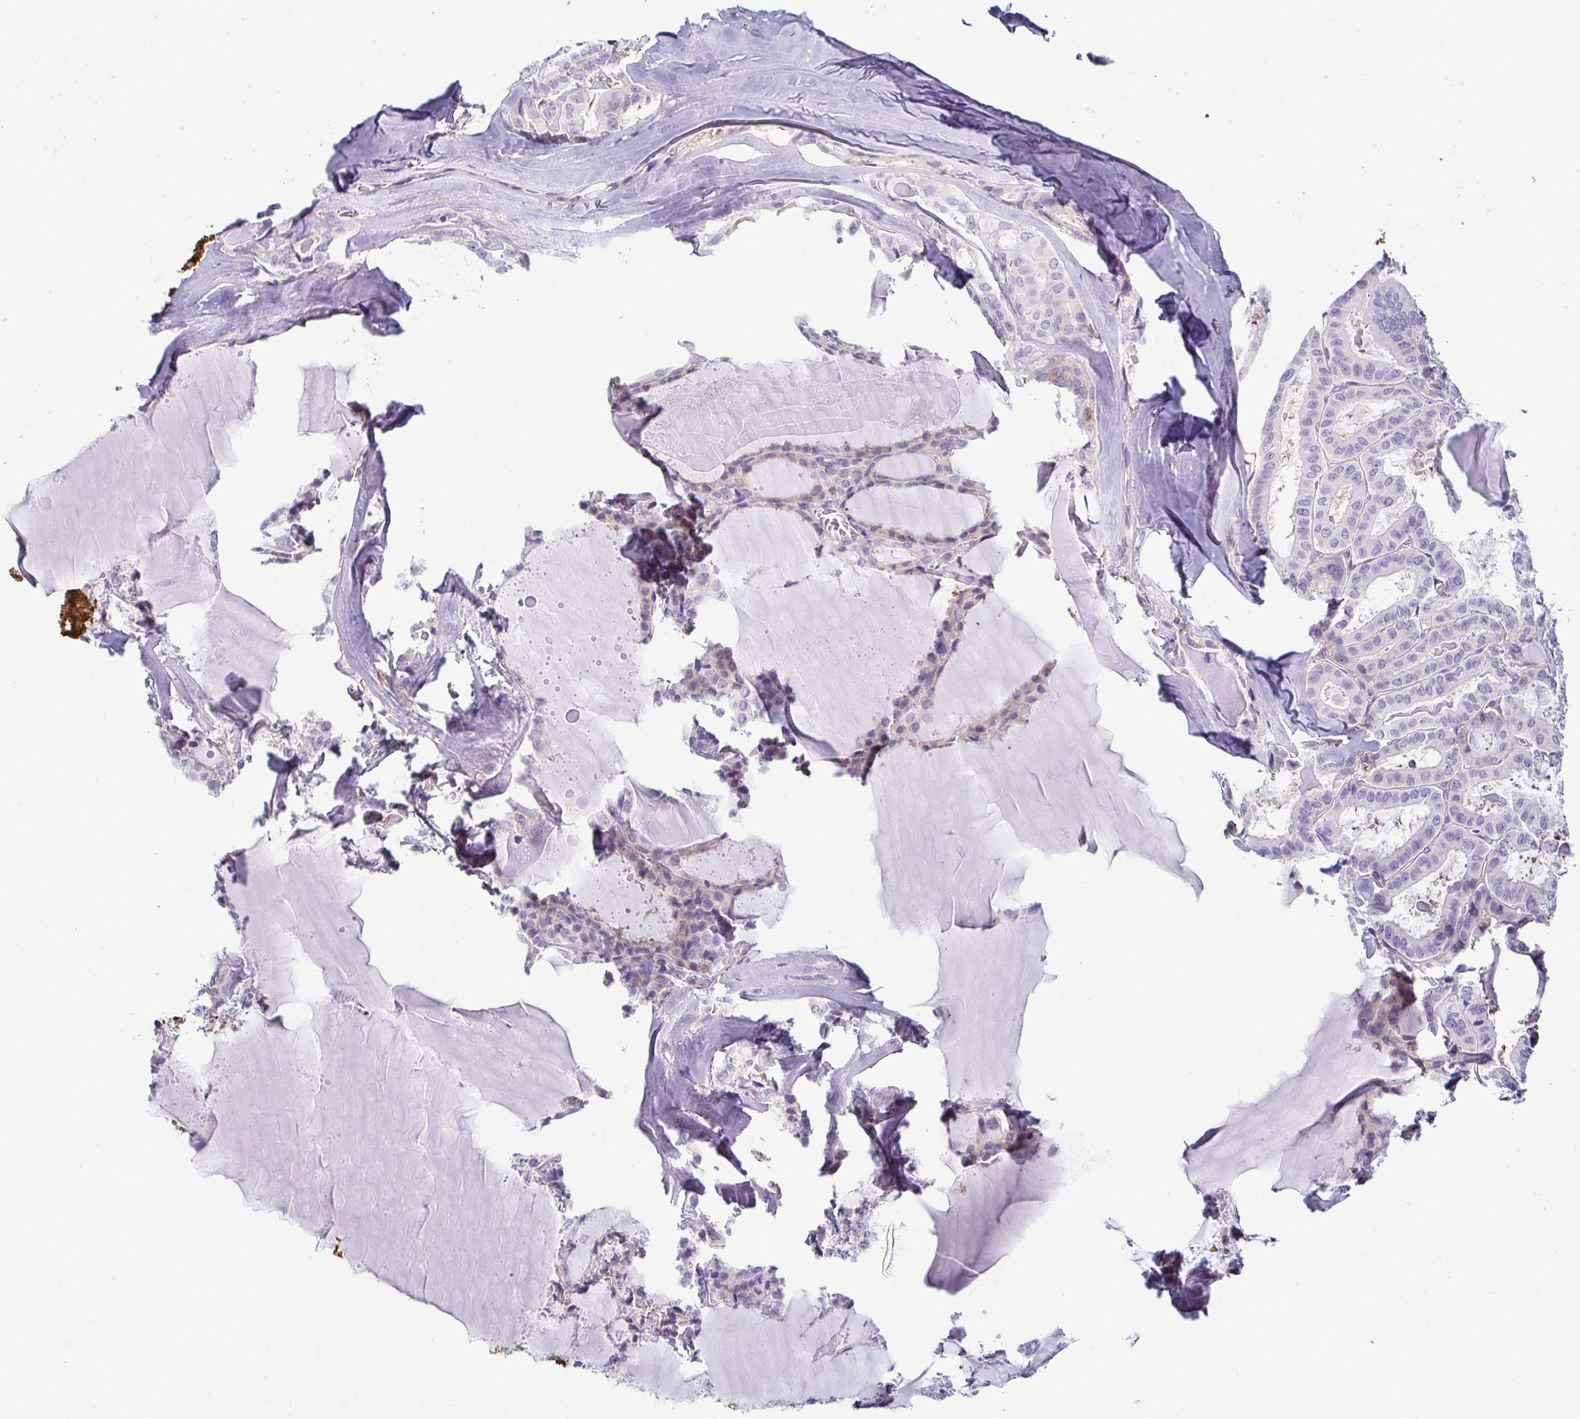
{"staining": {"intensity": "negative", "quantity": "none", "location": "none"}, "tissue": "thyroid cancer", "cell_type": "Tumor cells", "image_type": "cancer", "snomed": [{"axis": "morphology", "description": "Papillary adenocarcinoma, NOS"}, {"axis": "topography", "description": "Thyroid gland"}], "caption": "Immunohistochemistry of thyroid cancer reveals no positivity in tumor cells.", "gene": "FAM162B", "patient": {"sex": "male", "age": 87}}